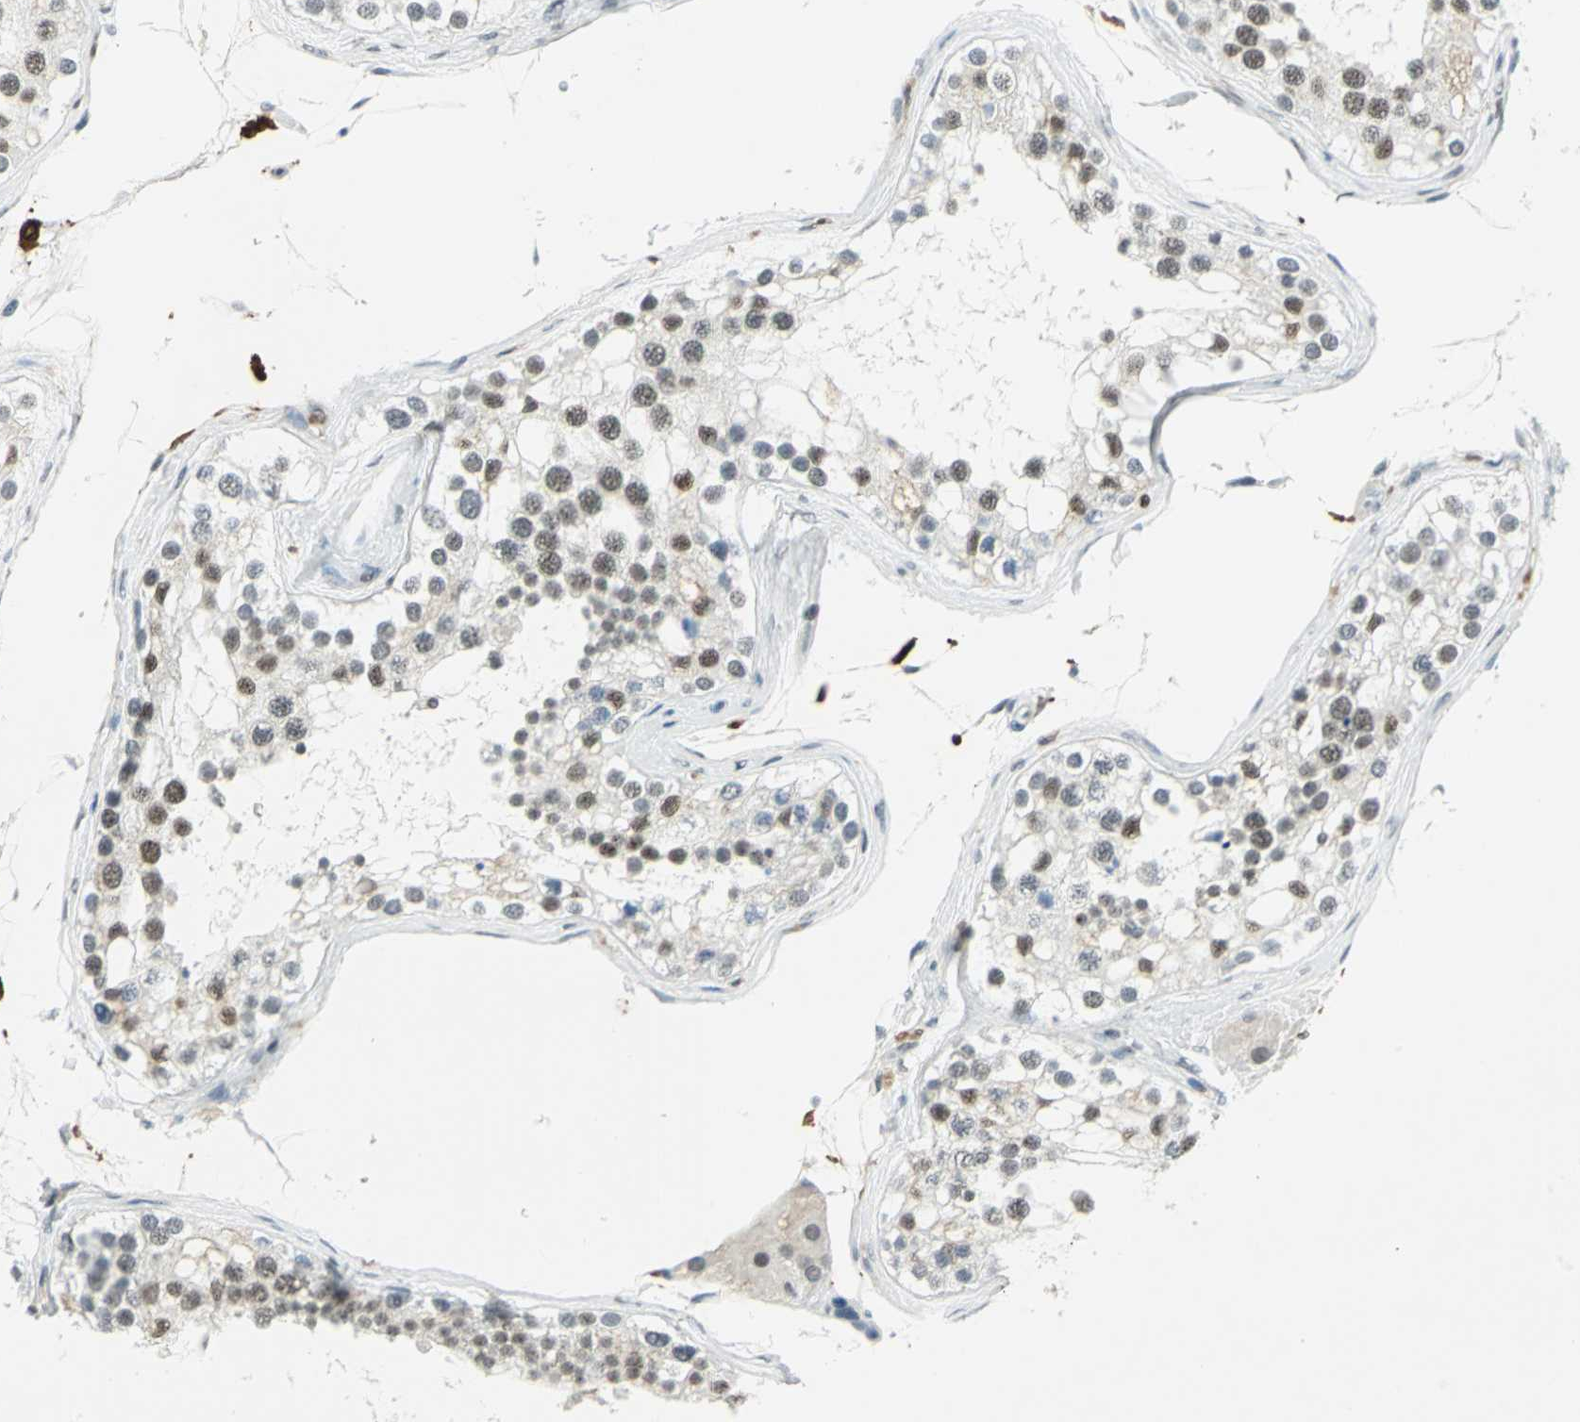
{"staining": {"intensity": "strong", "quantity": "25%-75%", "location": "nuclear"}, "tissue": "testis", "cell_type": "Cells in seminiferous ducts", "image_type": "normal", "snomed": [{"axis": "morphology", "description": "Normal tissue, NOS"}, {"axis": "topography", "description": "Testis"}], "caption": "The image demonstrates immunohistochemical staining of unremarkable testis. There is strong nuclear expression is identified in approximately 25%-75% of cells in seminiferous ducts.", "gene": "MTMR10", "patient": {"sex": "male", "age": 68}}